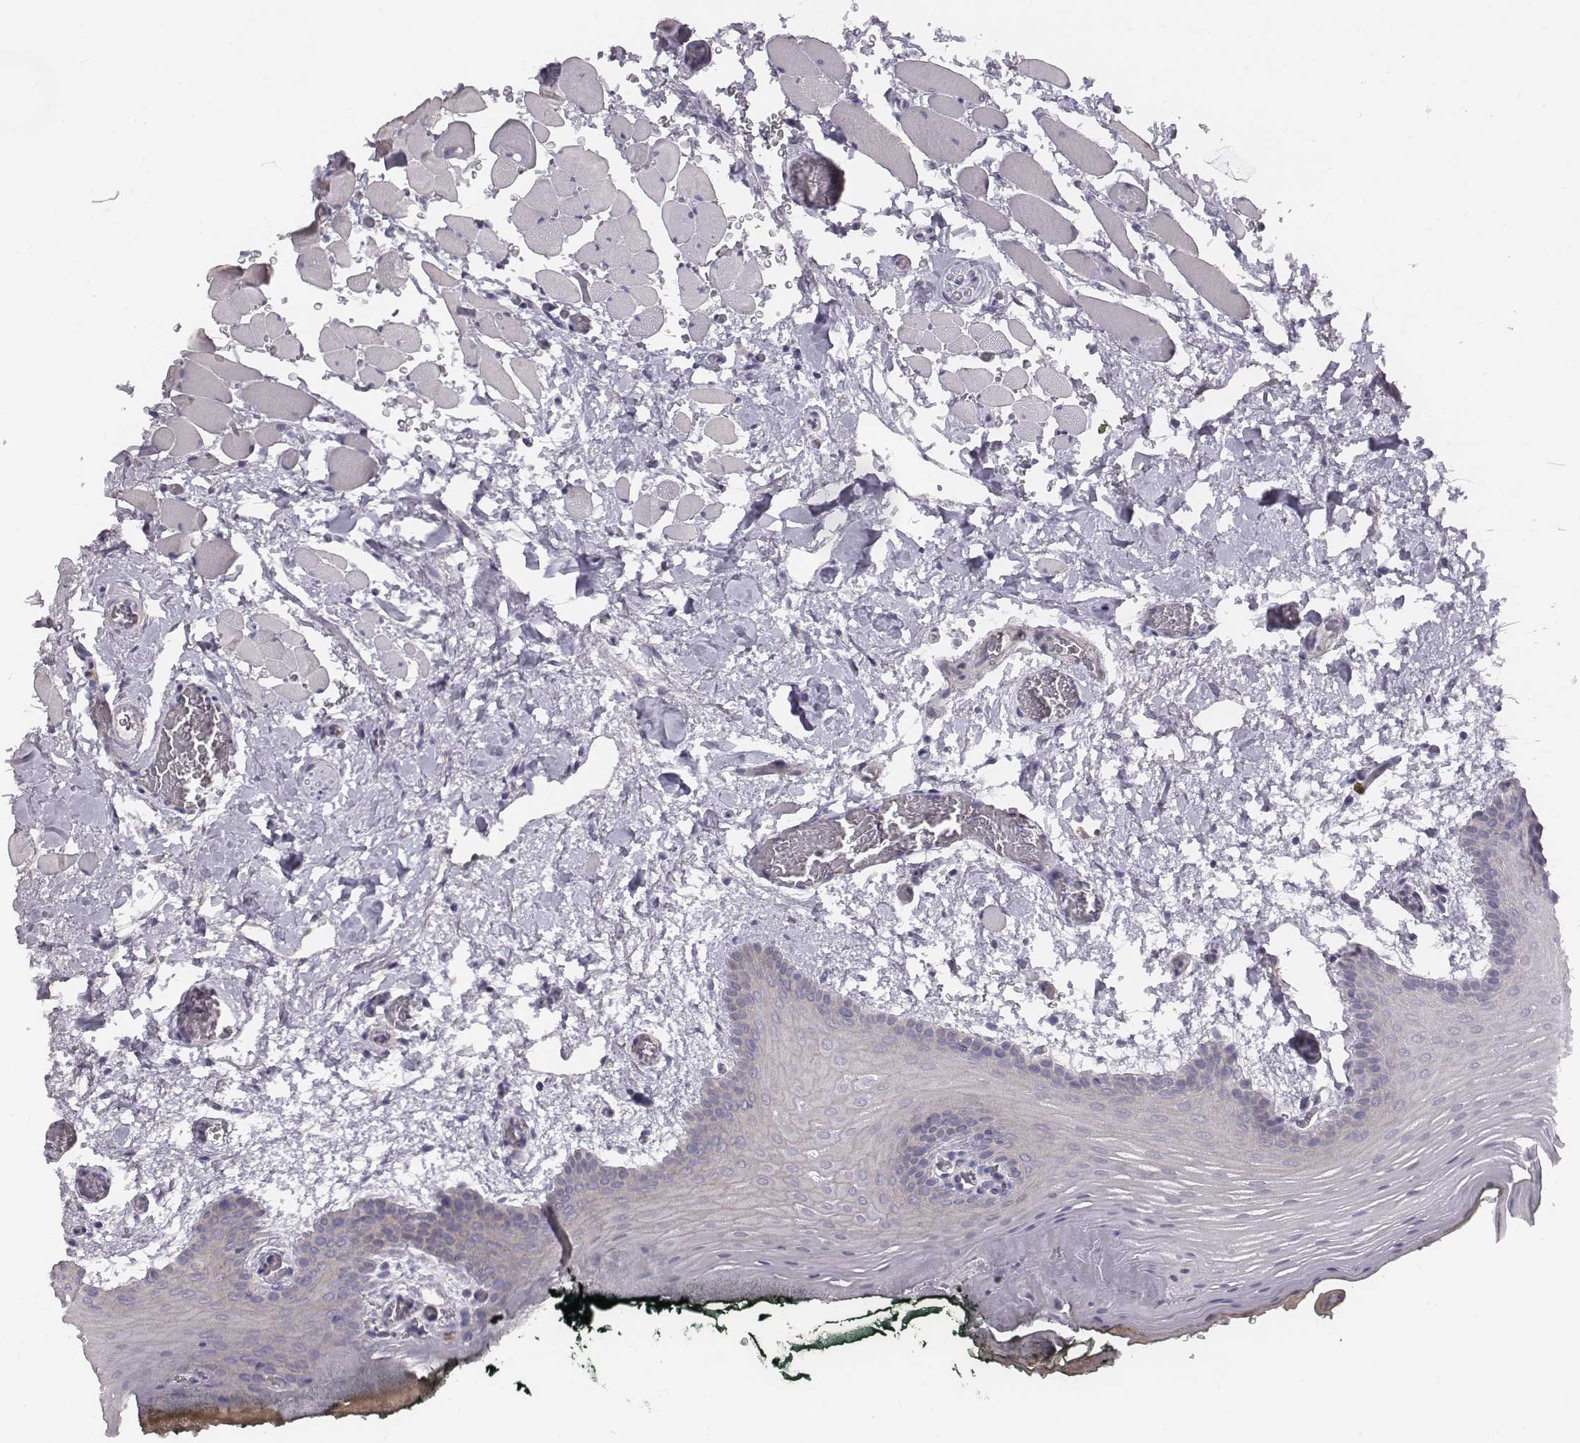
{"staining": {"intensity": "negative", "quantity": "none", "location": "none"}, "tissue": "oral mucosa", "cell_type": "Squamous epithelial cells", "image_type": "normal", "snomed": [{"axis": "morphology", "description": "Normal tissue, NOS"}, {"axis": "topography", "description": "Oral tissue"}, {"axis": "topography", "description": "Head-Neck"}], "caption": "This is an immunohistochemistry histopathology image of unremarkable oral mucosa. There is no positivity in squamous epithelial cells.", "gene": "PRKCZ", "patient": {"sex": "male", "age": 65}}